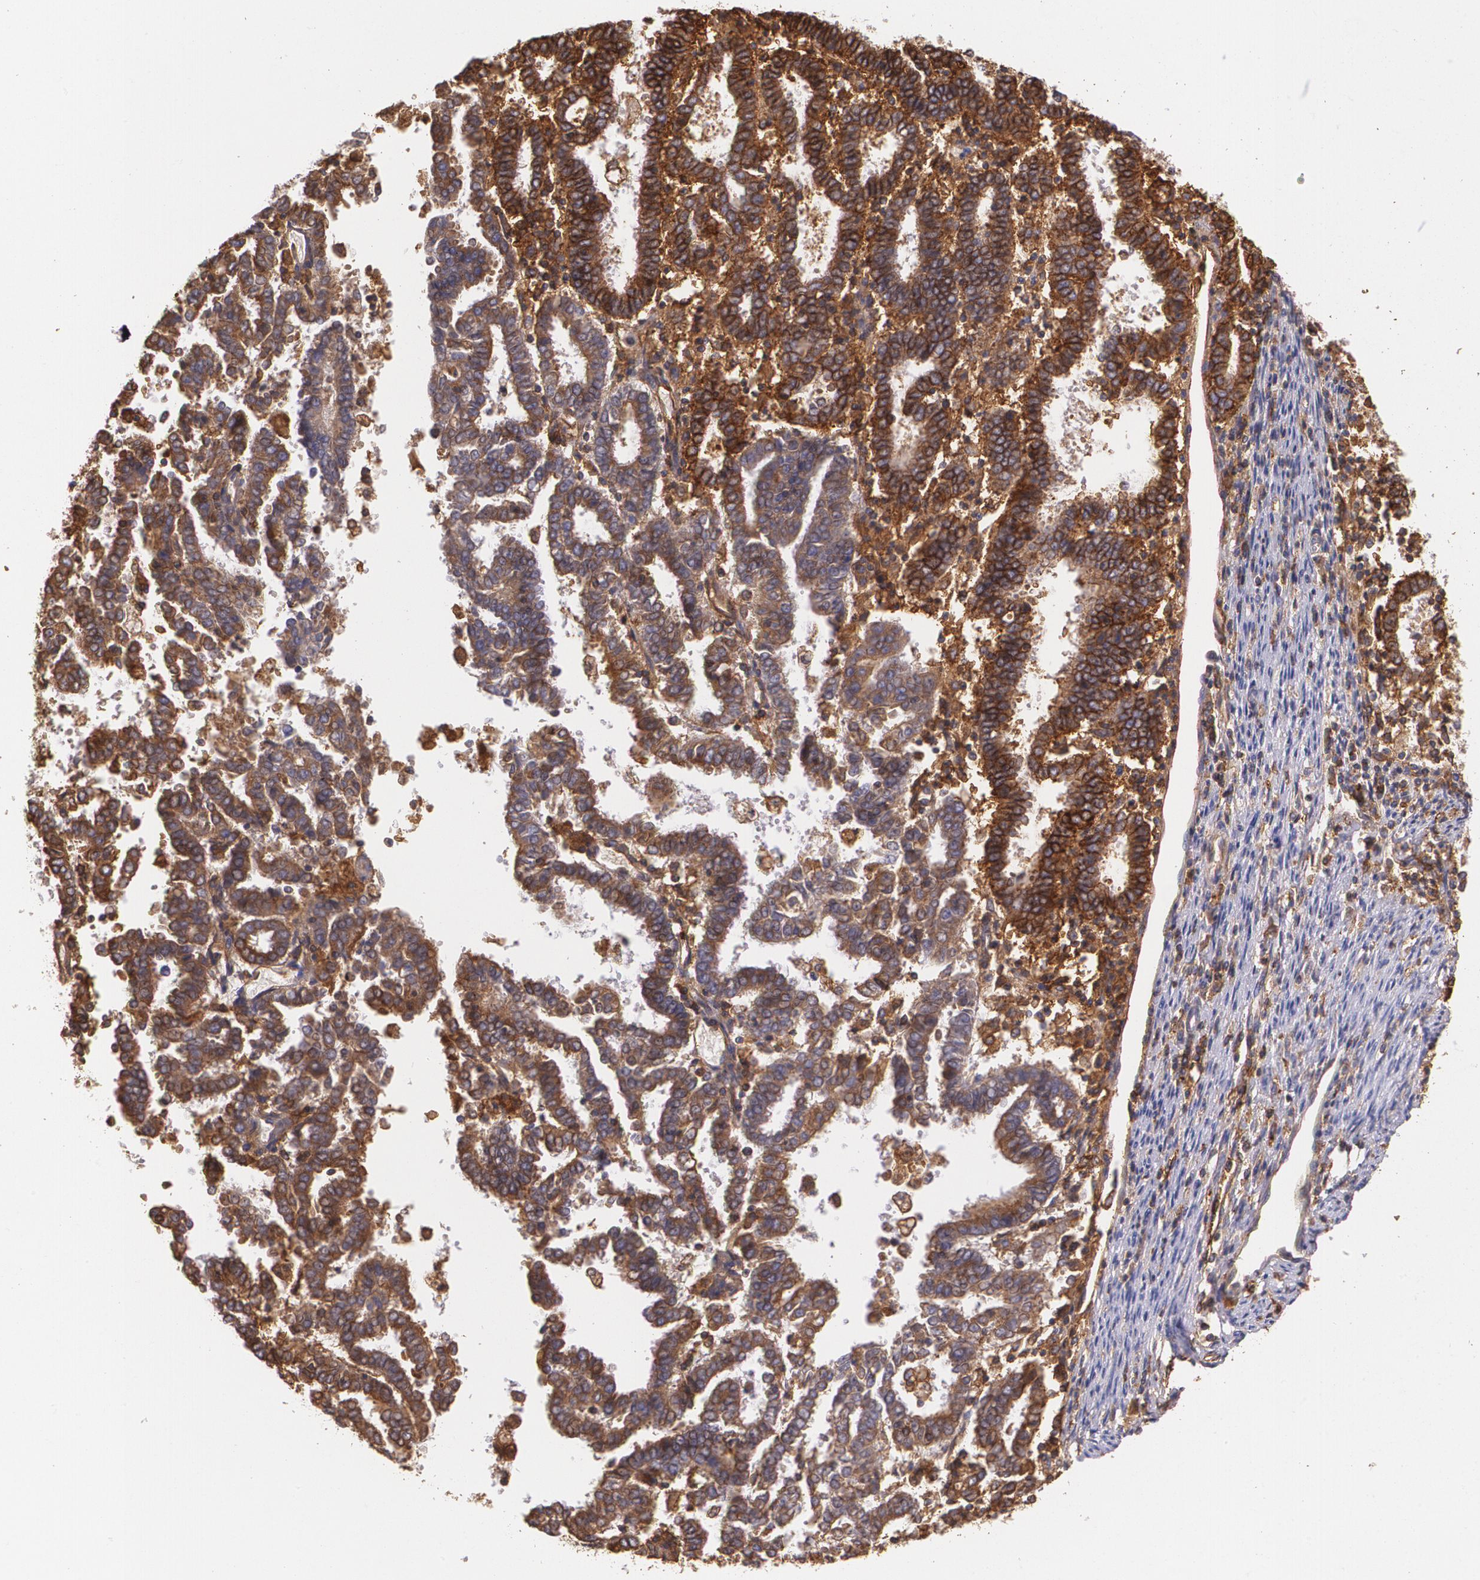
{"staining": {"intensity": "moderate", "quantity": ">75%", "location": "cytoplasmic/membranous"}, "tissue": "endometrial cancer", "cell_type": "Tumor cells", "image_type": "cancer", "snomed": [{"axis": "morphology", "description": "Adenocarcinoma, NOS"}, {"axis": "topography", "description": "Uterus"}], "caption": "IHC histopathology image of neoplastic tissue: human endometrial cancer (adenocarcinoma) stained using immunohistochemistry reveals medium levels of moderate protein expression localized specifically in the cytoplasmic/membranous of tumor cells, appearing as a cytoplasmic/membranous brown color.", "gene": "B2M", "patient": {"sex": "female", "age": 83}}